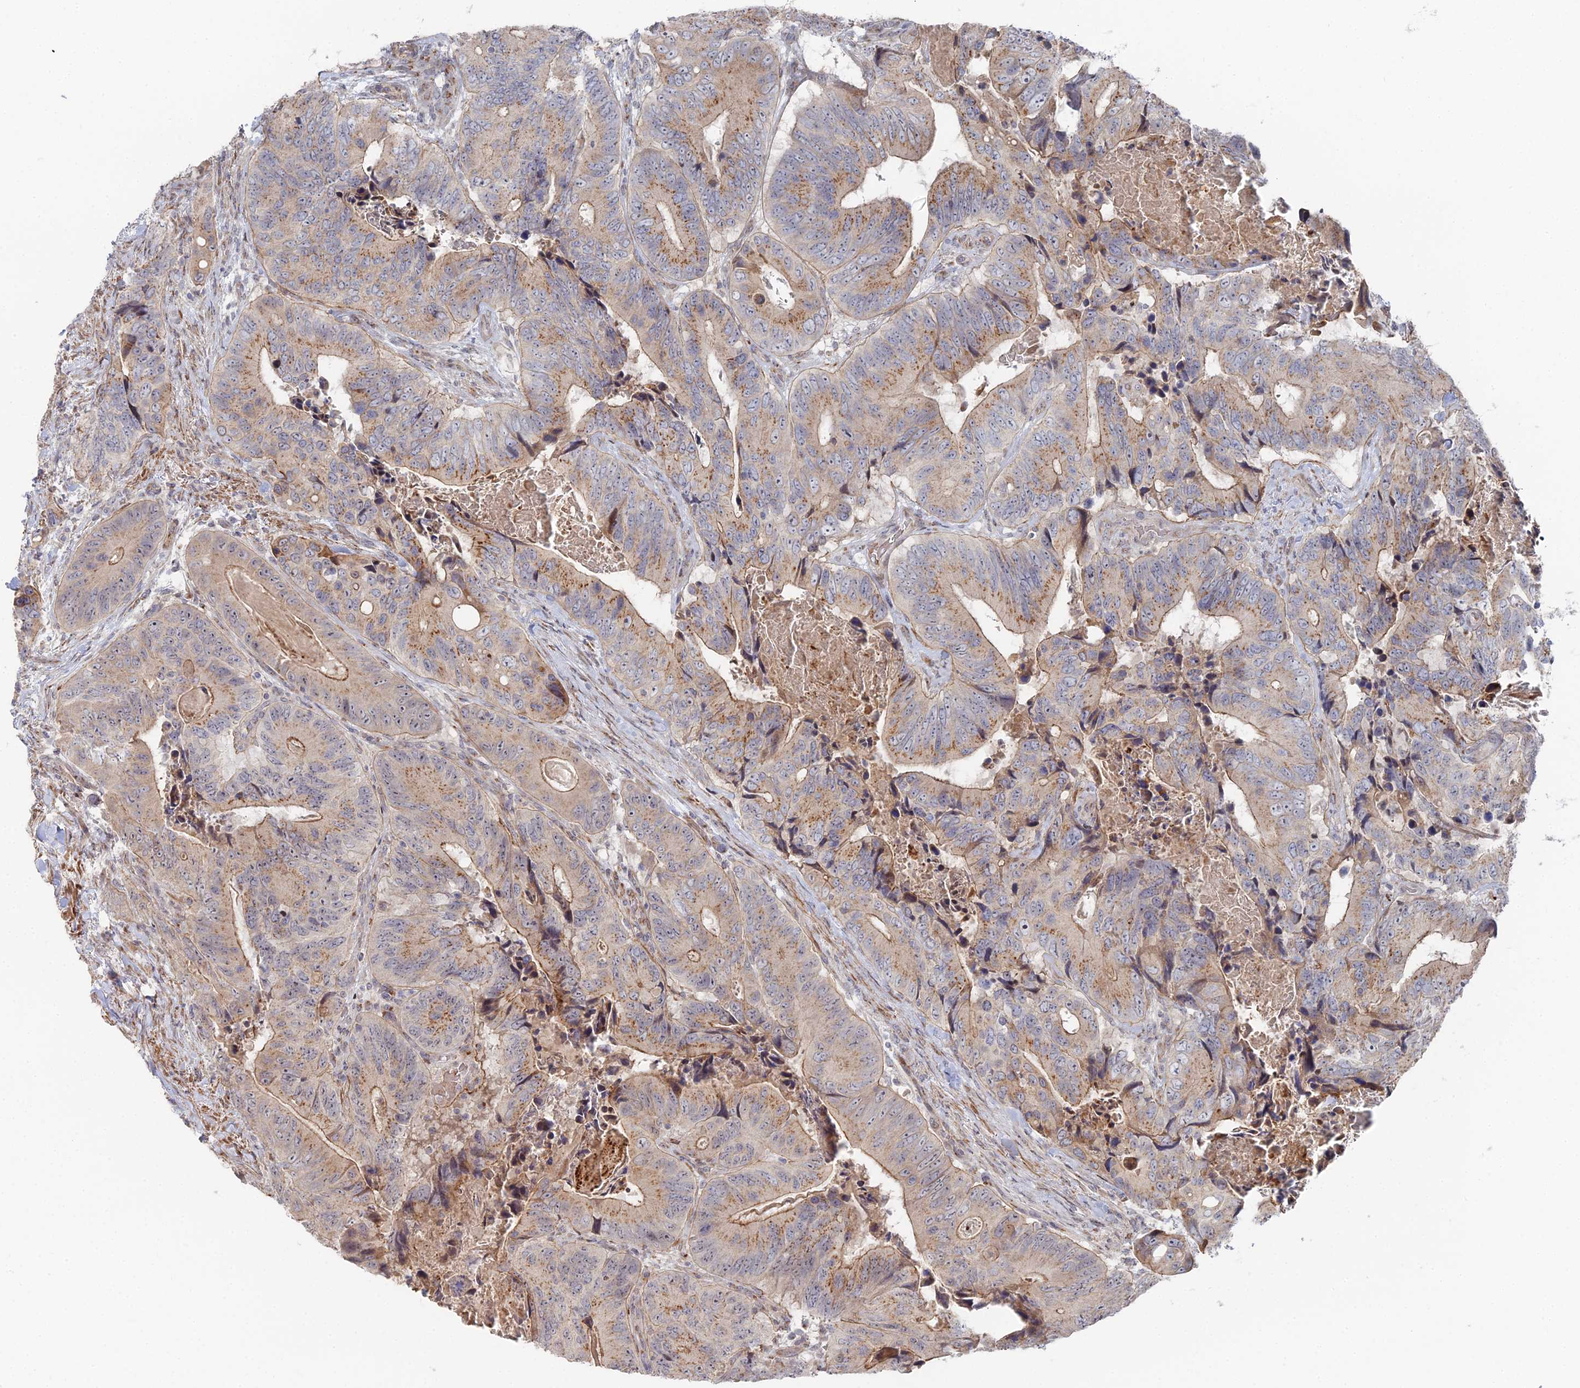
{"staining": {"intensity": "weak", "quantity": ">75%", "location": "cytoplasmic/membranous"}, "tissue": "colorectal cancer", "cell_type": "Tumor cells", "image_type": "cancer", "snomed": [{"axis": "morphology", "description": "Adenocarcinoma, NOS"}, {"axis": "topography", "description": "Colon"}], "caption": "Tumor cells demonstrate low levels of weak cytoplasmic/membranous expression in about >75% of cells in adenocarcinoma (colorectal).", "gene": "SGMS1", "patient": {"sex": "male", "age": 84}}